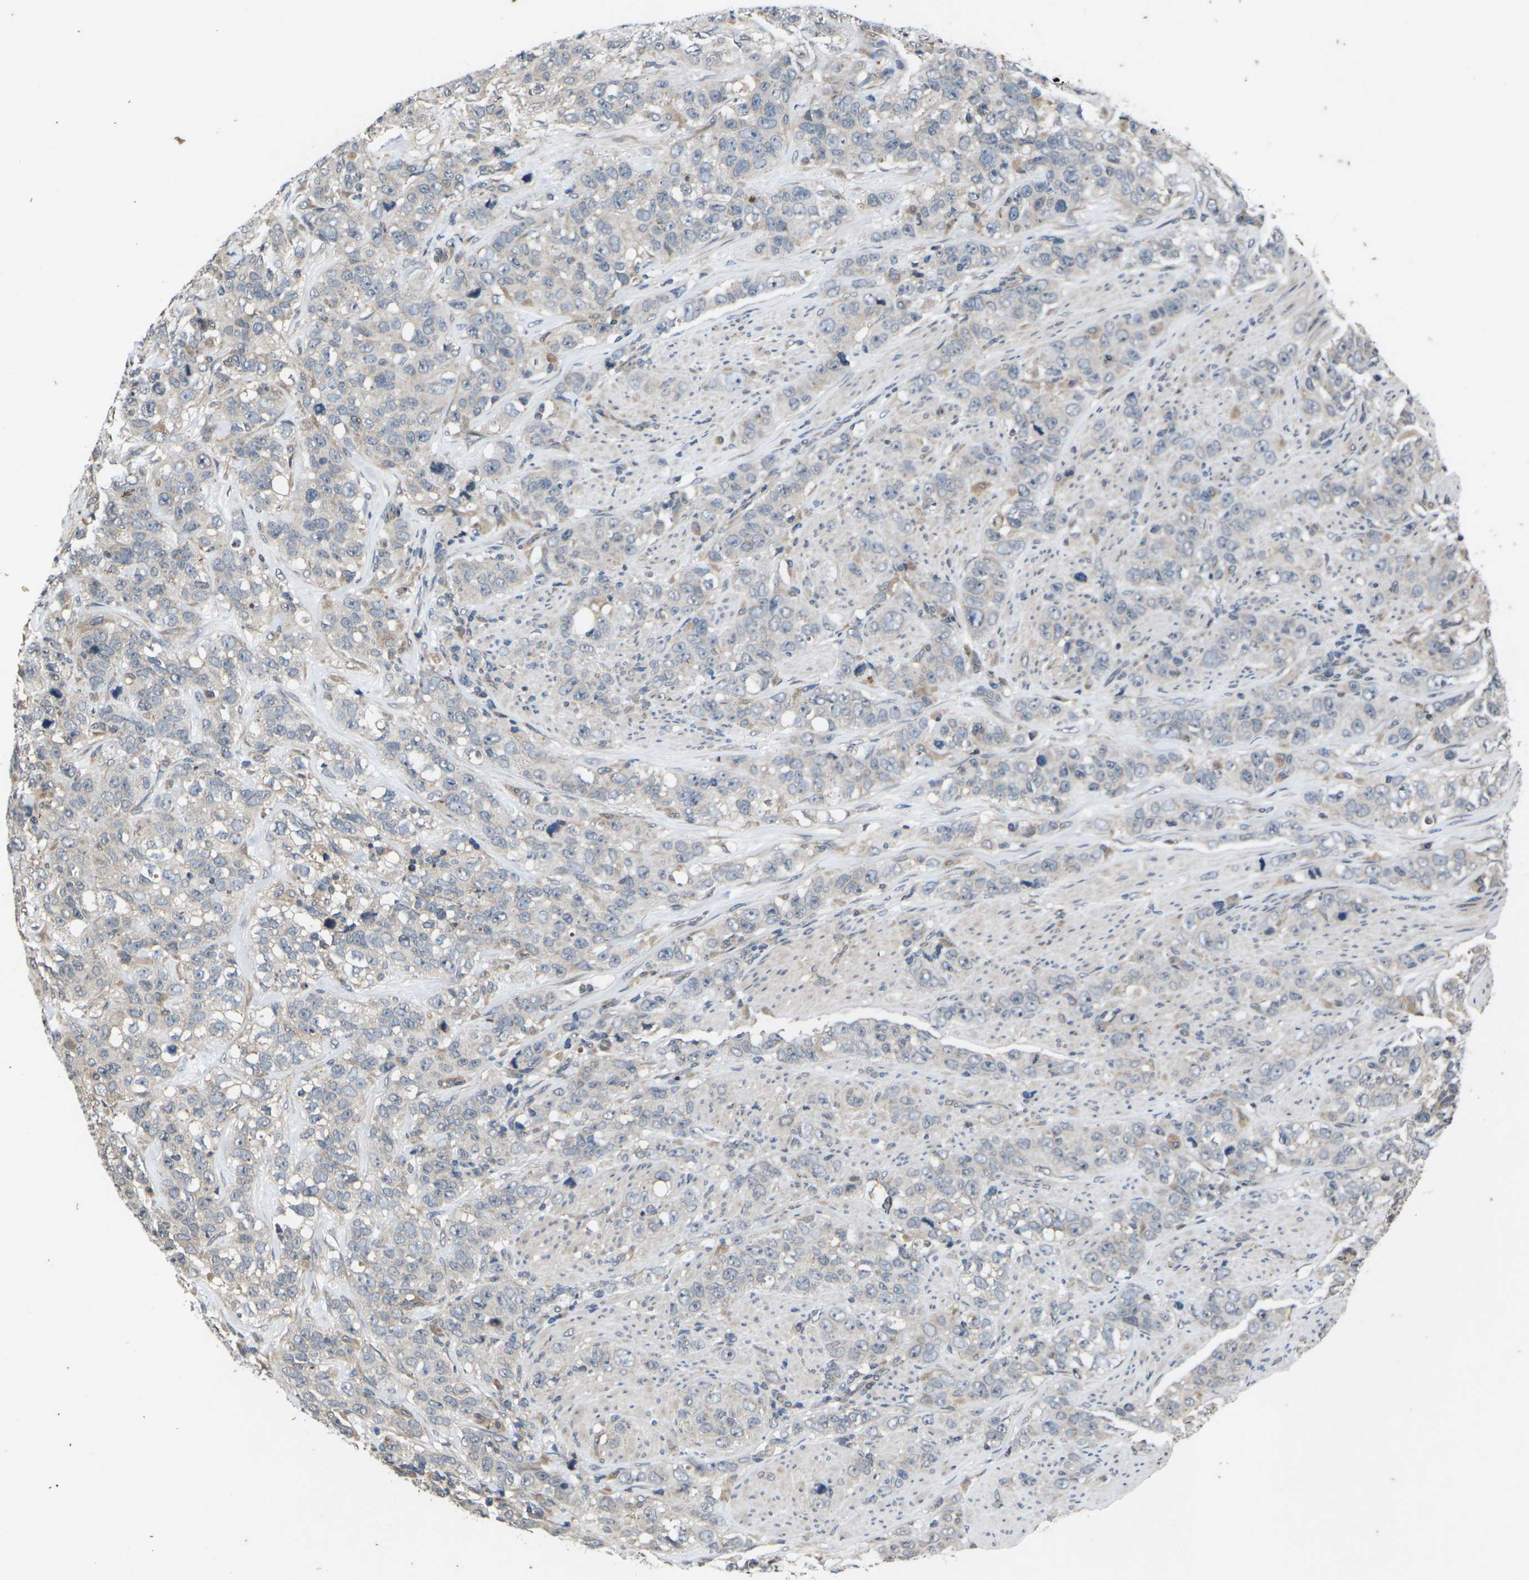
{"staining": {"intensity": "negative", "quantity": "none", "location": "none"}, "tissue": "stomach cancer", "cell_type": "Tumor cells", "image_type": "cancer", "snomed": [{"axis": "morphology", "description": "Adenocarcinoma, NOS"}, {"axis": "topography", "description": "Stomach"}], "caption": "High power microscopy histopathology image of an IHC micrograph of adenocarcinoma (stomach), revealing no significant staining in tumor cells.", "gene": "DKK2", "patient": {"sex": "male", "age": 48}}